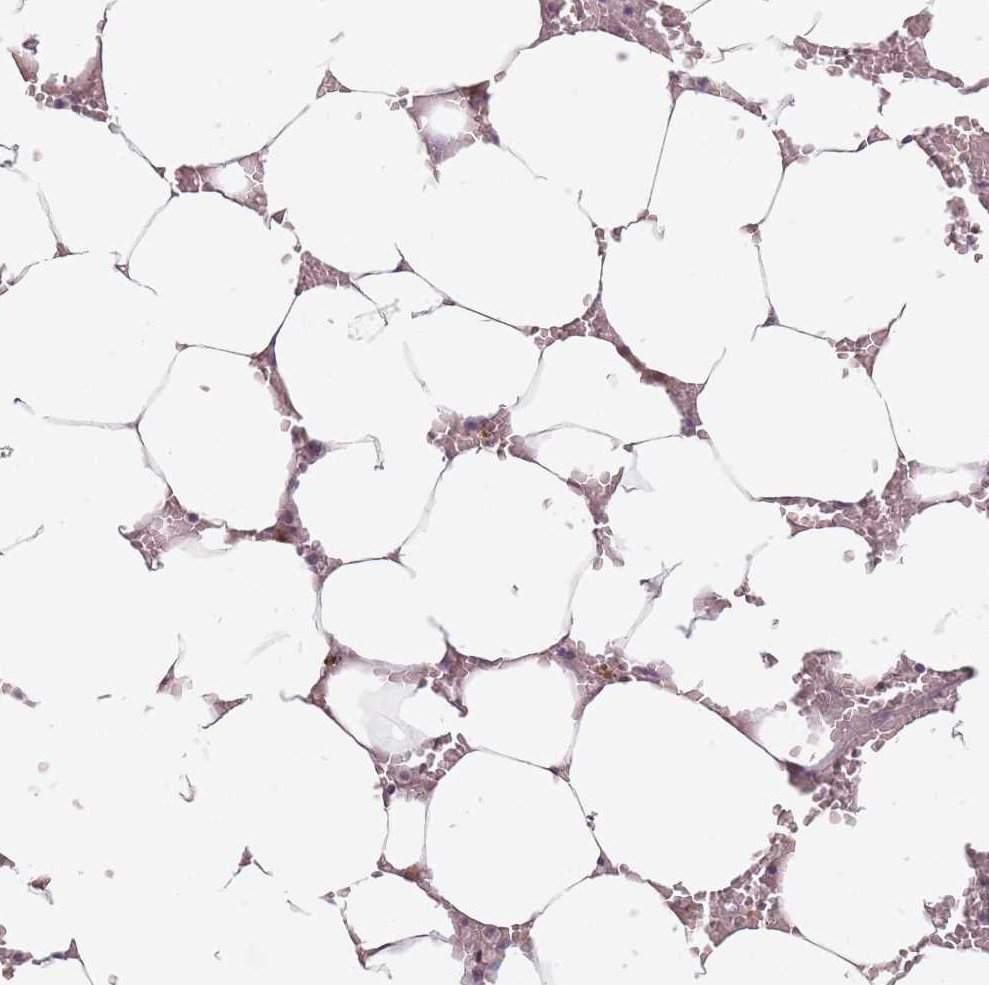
{"staining": {"intensity": "negative", "quantity": "none", "location": "none"}, "tissue": "bone marrow", "cell_type": "Hematopoietic cells", "image_type": "normal", "snomed": [{"axis": "morphology", "description": "Normal tissue, NOS"}, {"axis": "topography", "description": "Bone marrow"}], "caption": "There is no significant expression in hematopoietic cells of bone marrow. (DAB IHC with hematoxylin counter stain).", "gene": "NAXE", "patient": {"sex": "male", "age": 70}}